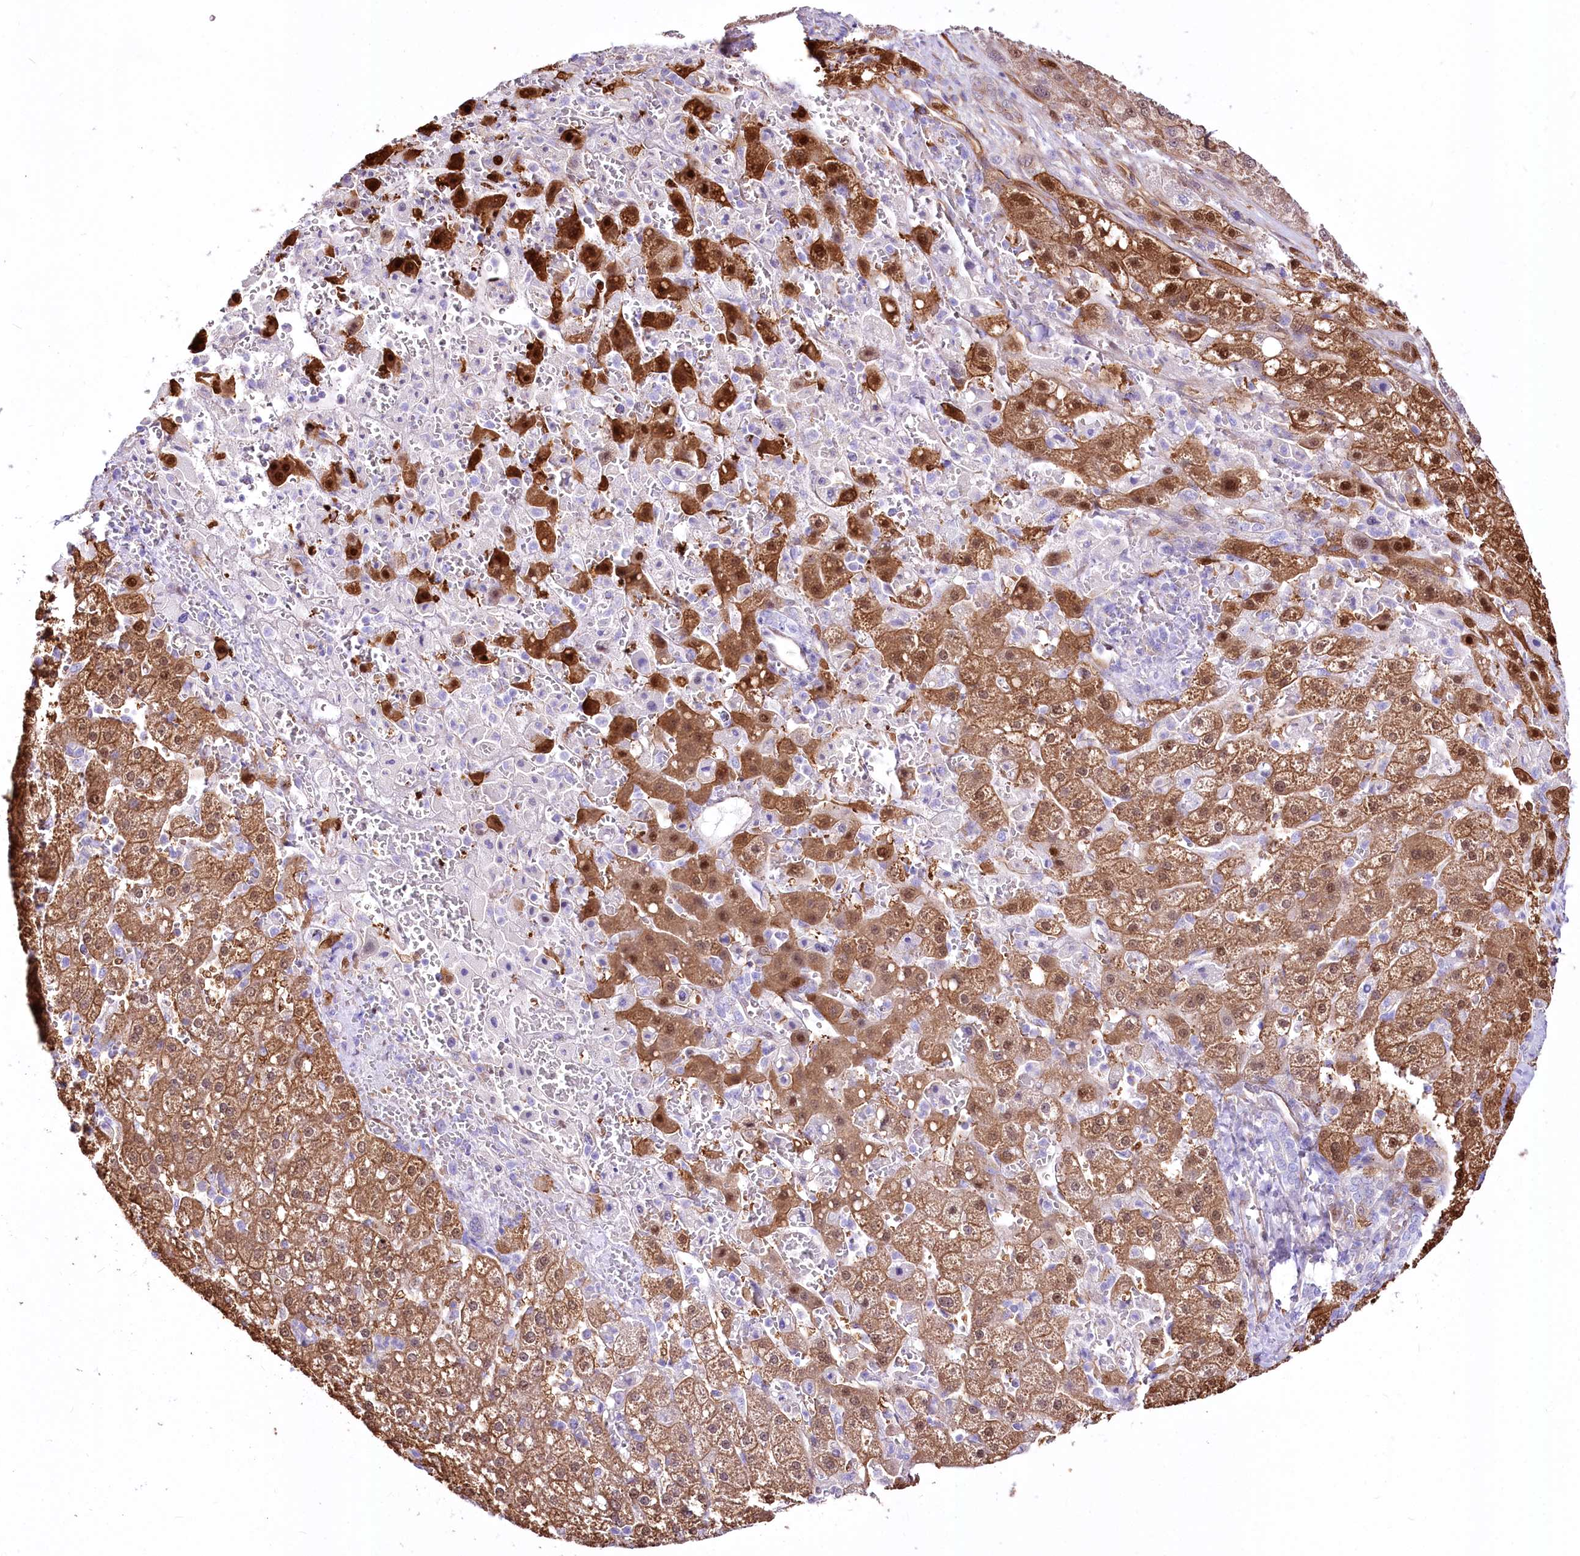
{"staining": {"intensity": "strong", "quantity": ">75%", "location": "cytoplasmic/membranous,nuclear"}, "tissue": "liver cancer", "cell_type": "Tumor cells", "image_type": "cancer", "snomed": [{"axis": "morphology", "description": "Carcinoma, Hepatocellular, NOS"}, {"axis": "topography", "description": "Liver"}], "caption": "DAB immunohistochemical staining of human liver cancer (hepatocellular carcinoma) displays strong cytoplasmic/membranous and nuclear protein expression in approximately >75% of tumor cells. (Brightfield microscopy of DAB IHC at high magnification).", "gene": "PTMS", "patient": {"sex": "male", "age": 57}}